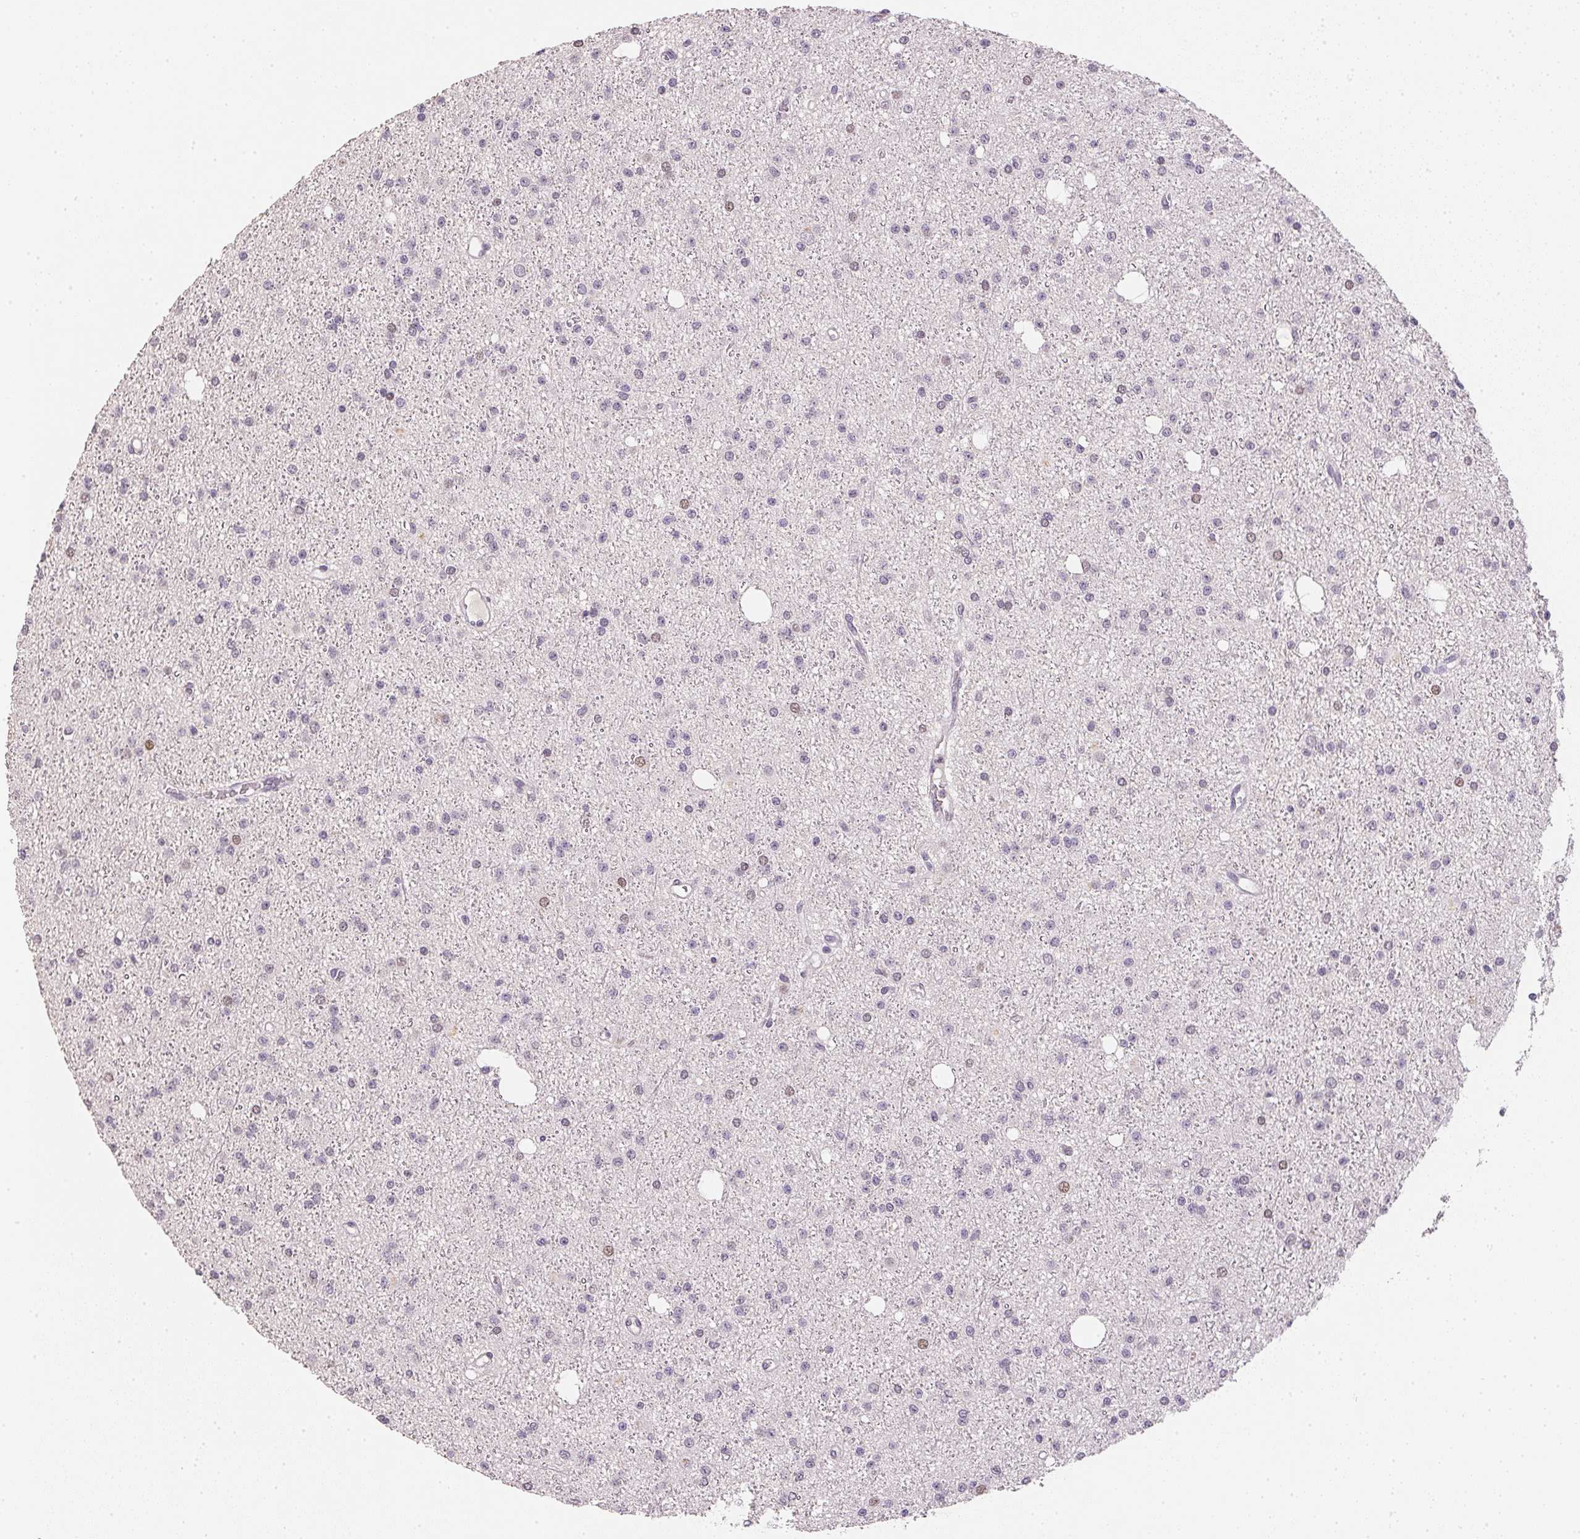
{"staining": {"intensity": "negative", "quantity": "none", "location": "none"}, "tissue": "glioma", "cell_type": "Tumor cells", "image_type": "cancer", "snomed": [{"axis": "morphology", "description": "Glioma, malignant, Low grade"}, {"axis": "topography", "description": "Brain"}], "caption": "Tumor cells show no significant protein positivity in glioma.", "gene": "POLR3G", "patient": {"sex": "male", "age": 27}}